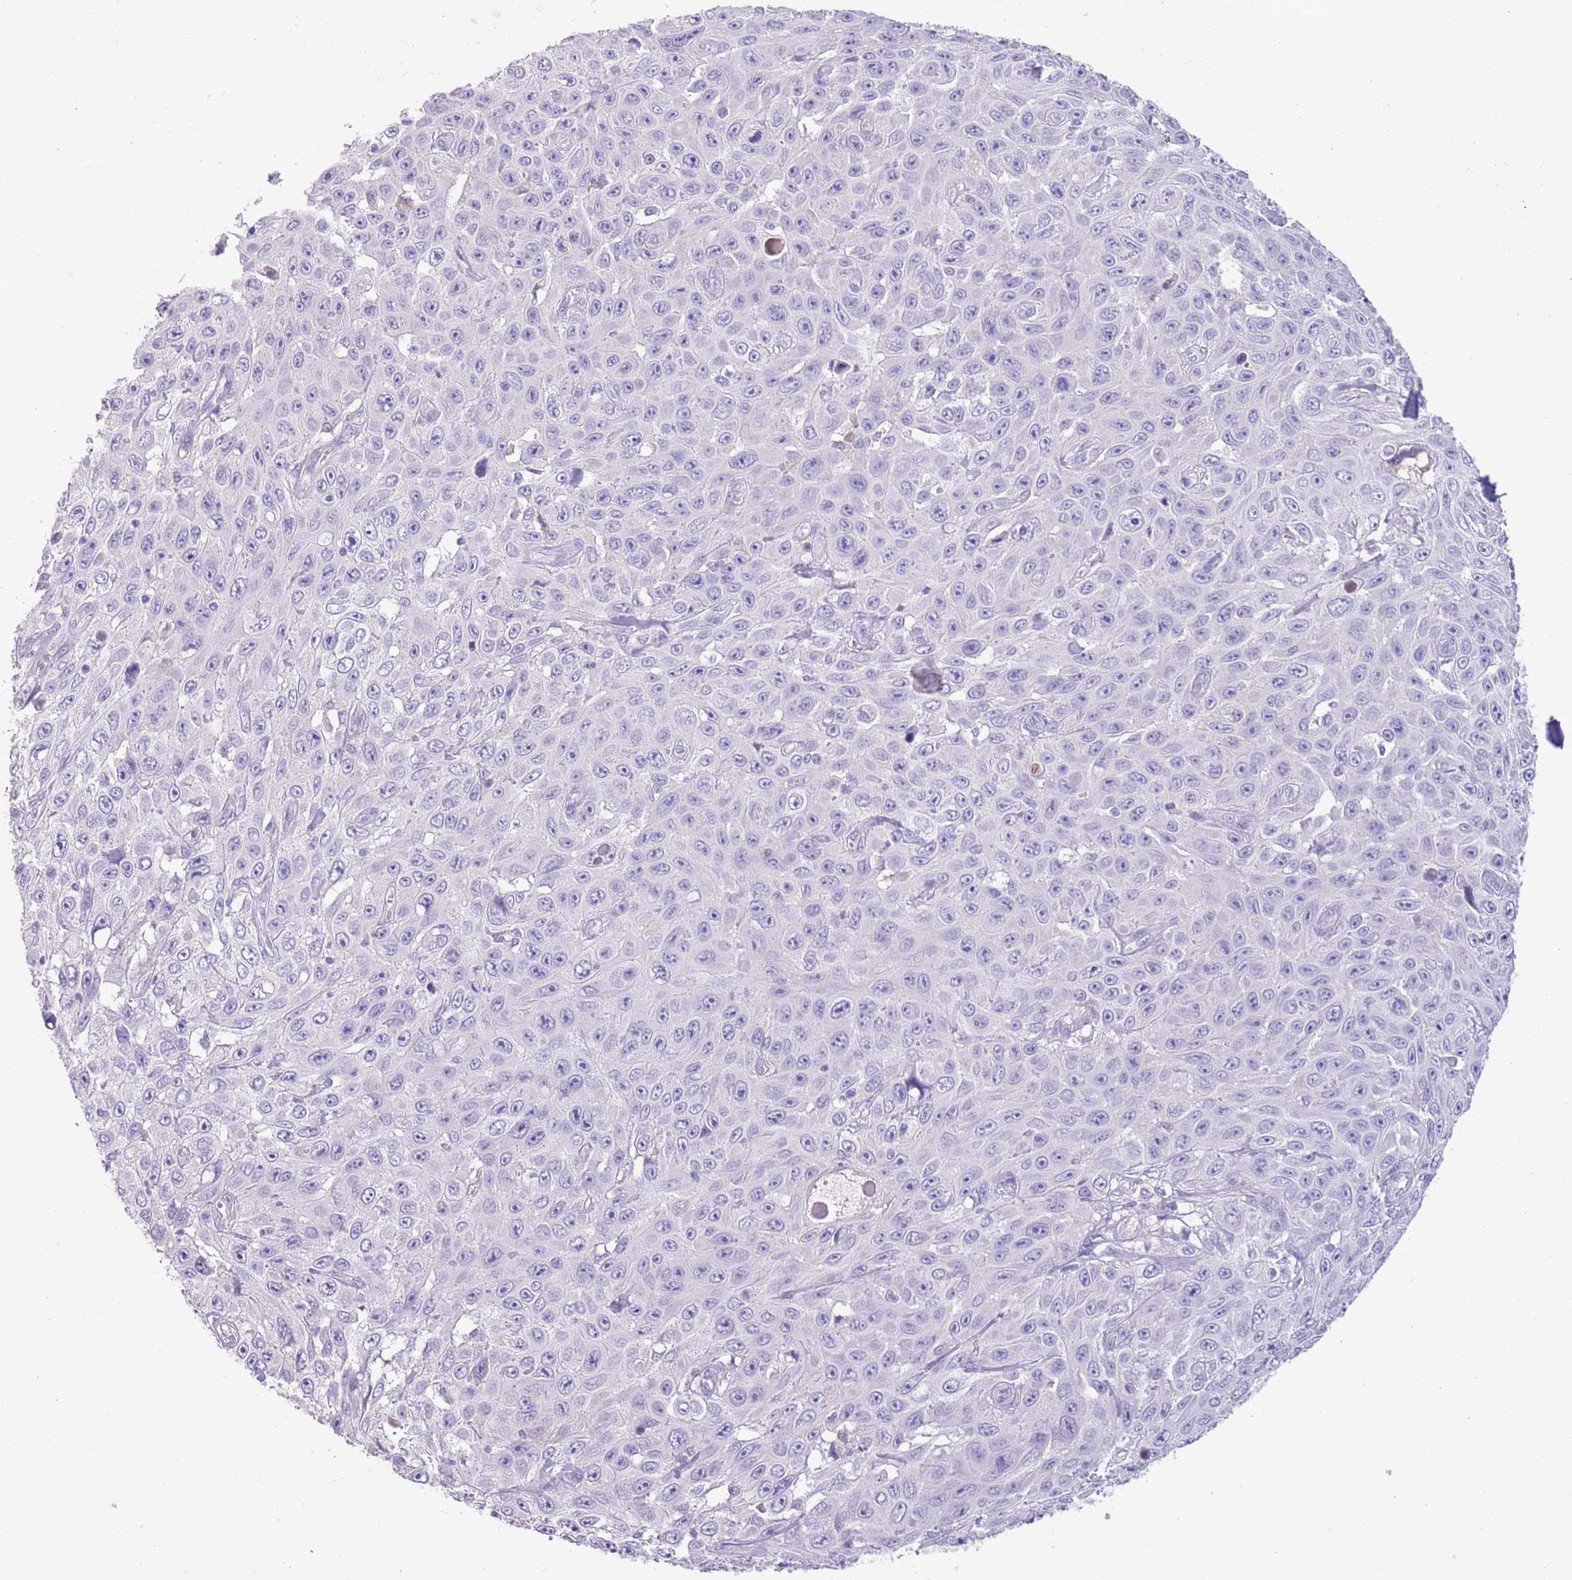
{"staining": {"intensity": "negative", "quantity": "none", "location": "none"}, "tissue": "skin cancer", "cell_type": "Tumor cells", "image_type": "cancer", "snomed": [{"axis": "morphology", "description": "Squamous cell carcinoma, NOS"}, {"axis": "topography", "description": "Skin"}], "caption": "Tumor cells are negative for protein expression in human skin squamous cell carcinoma.", "gene": "SFTPA1", "patient": {"sex": "male", "age": 82}}